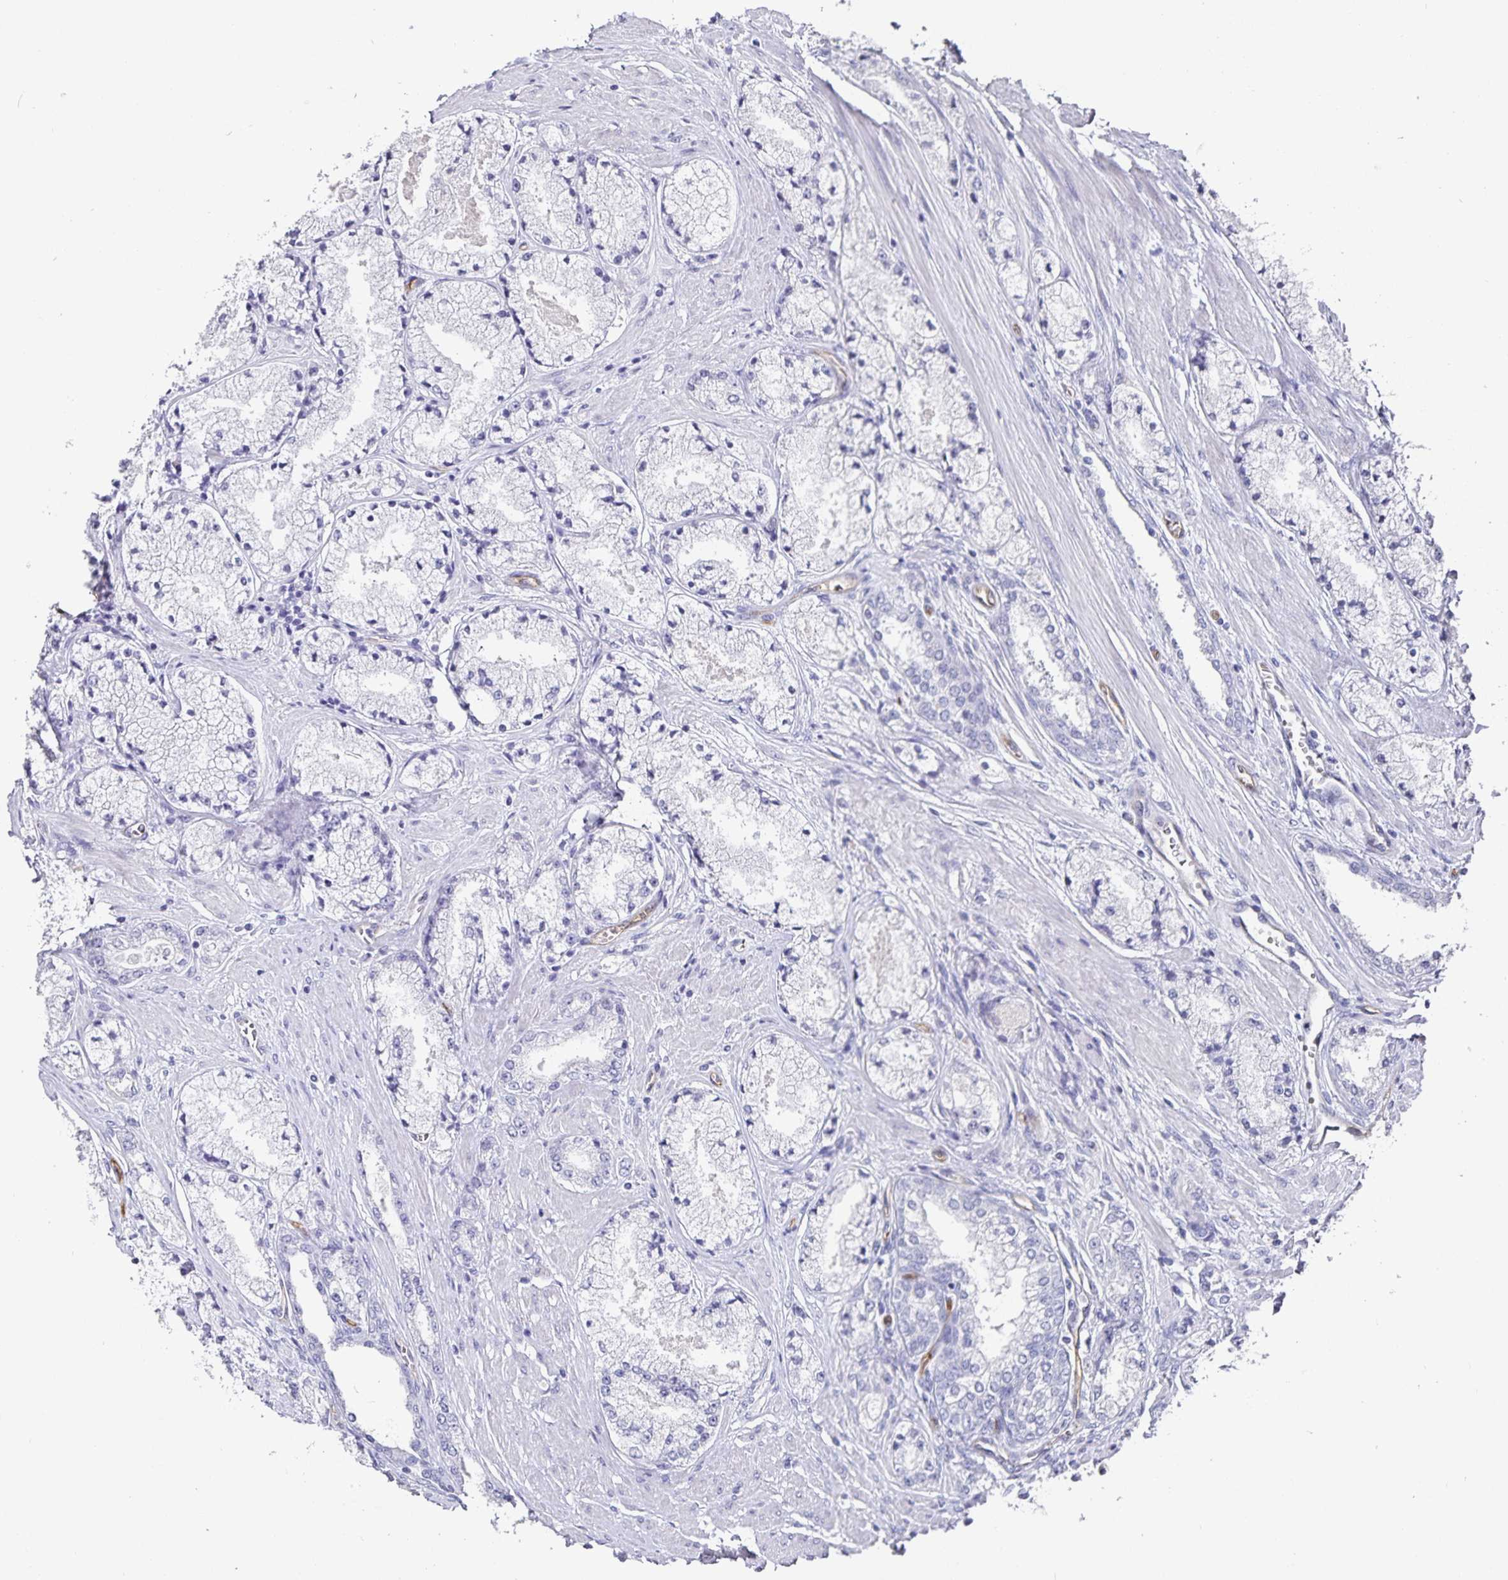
{"staining": {"intensity": "negative", "quantity": "none", "location": "none"}, "tissue": "prostate cancer", "cell_type": "Tumor cells", "image_type": "cancer", "snomed": [{"axis": "morphology", "description": "Adenocarcinoma, High grade"}, {"axis": "topography", "description": "Prostate"}], "caption": "Tumor cells are negative for protein expression in human prostate cancer.", "gene": "PODXL", "patient": {"sex": "male", "age": 63}}